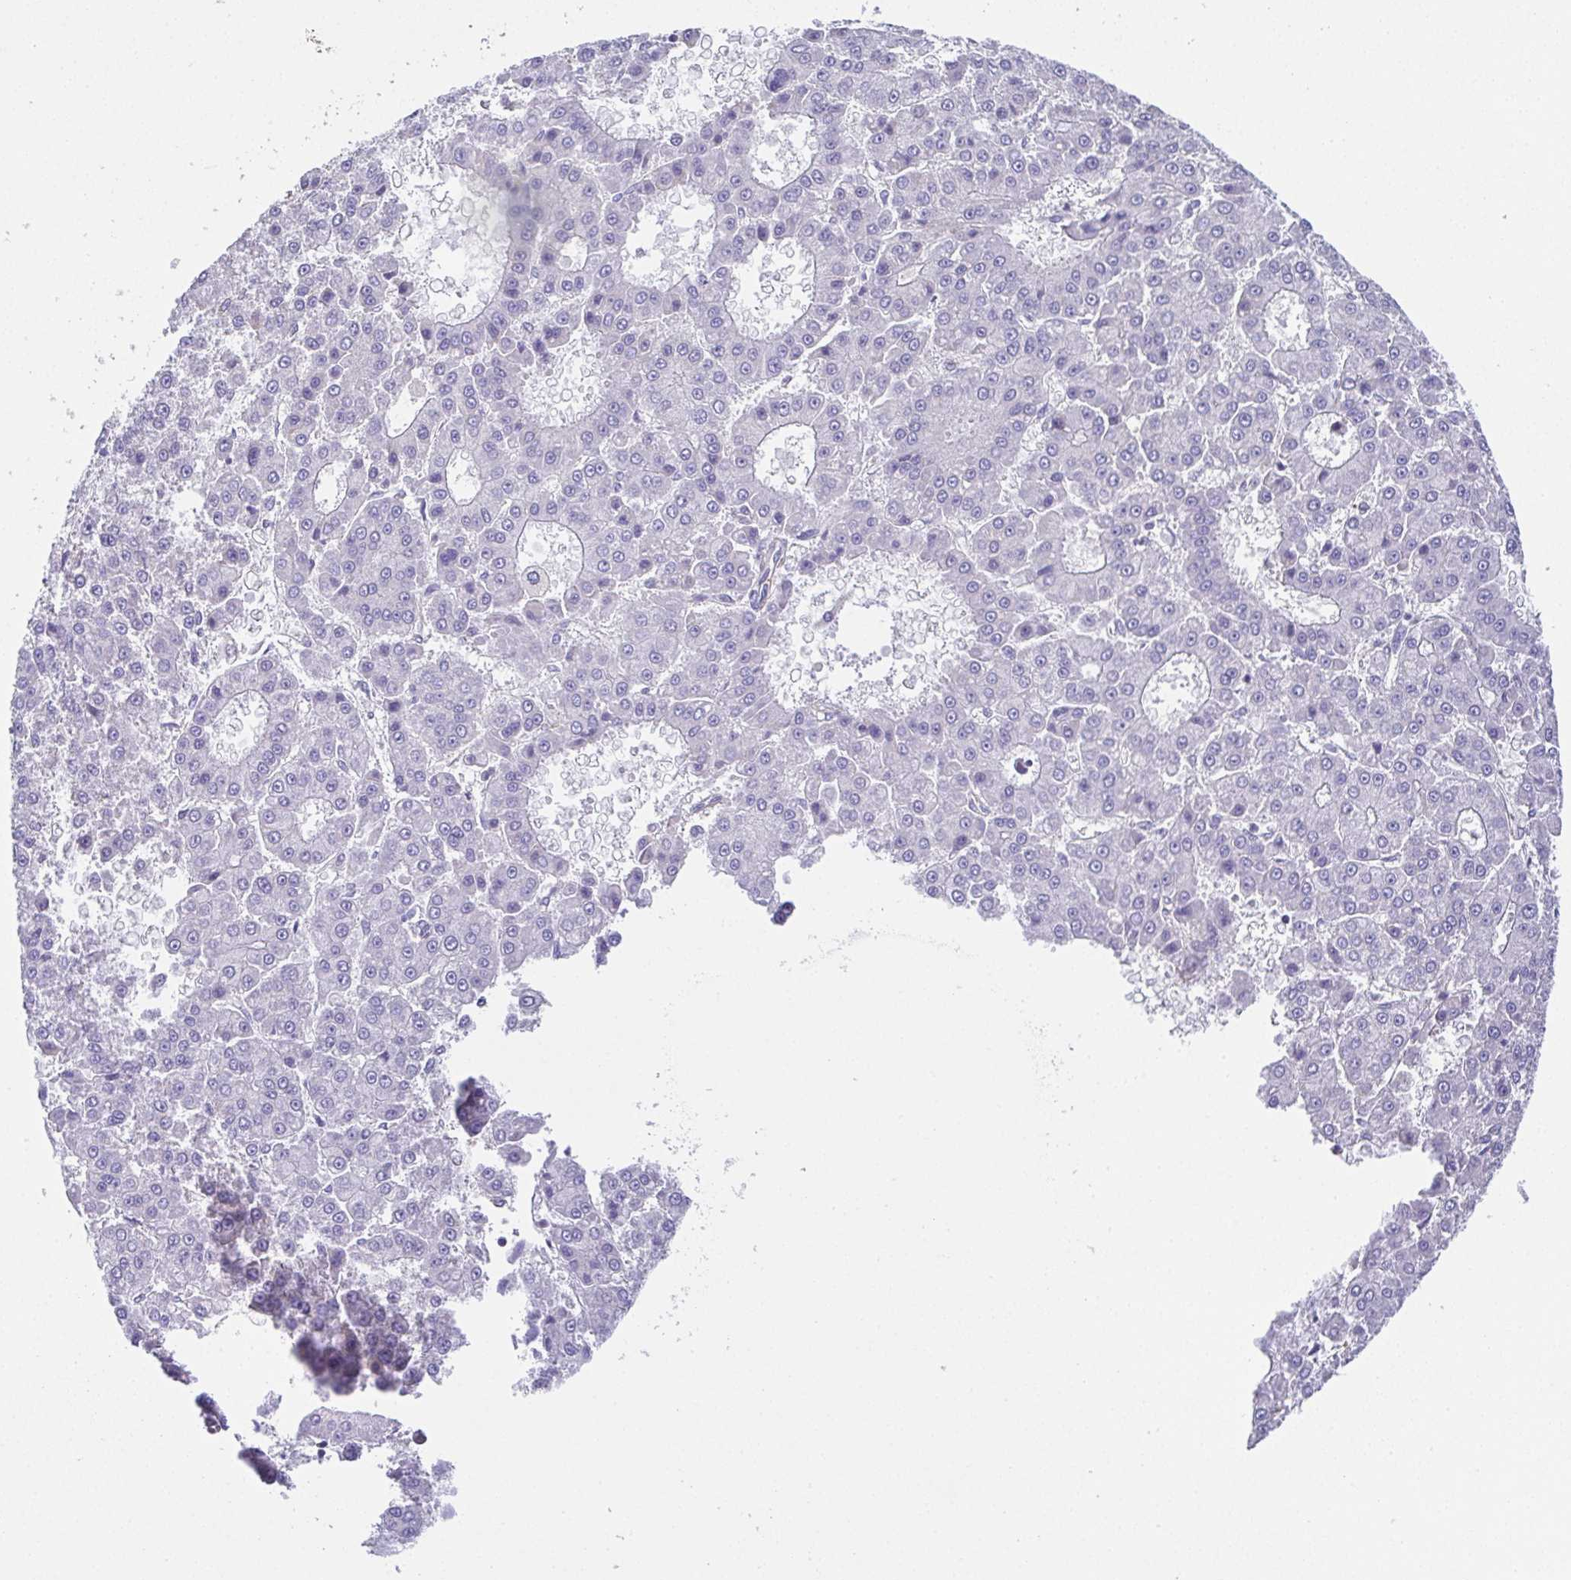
{"staining": {"intensity": "negative", "quantity": "none", "location": "none"}, "tissue": "liver cancer", "cell_type": "Tumor cells", "image_type": "cancer", "snomed": [{"axis": "morphology", "description": "Carcinoma, Hepatocellular, NOS"}, {"axis": "topography", "description": "Liver"}], "caption": "A high-resolution photomicrograph shows IHC staining of liver cancer, which shows no significant positivity in tumor cells.", "gene": "MYL6", "patient": {"sex": "male", "age": 70}}